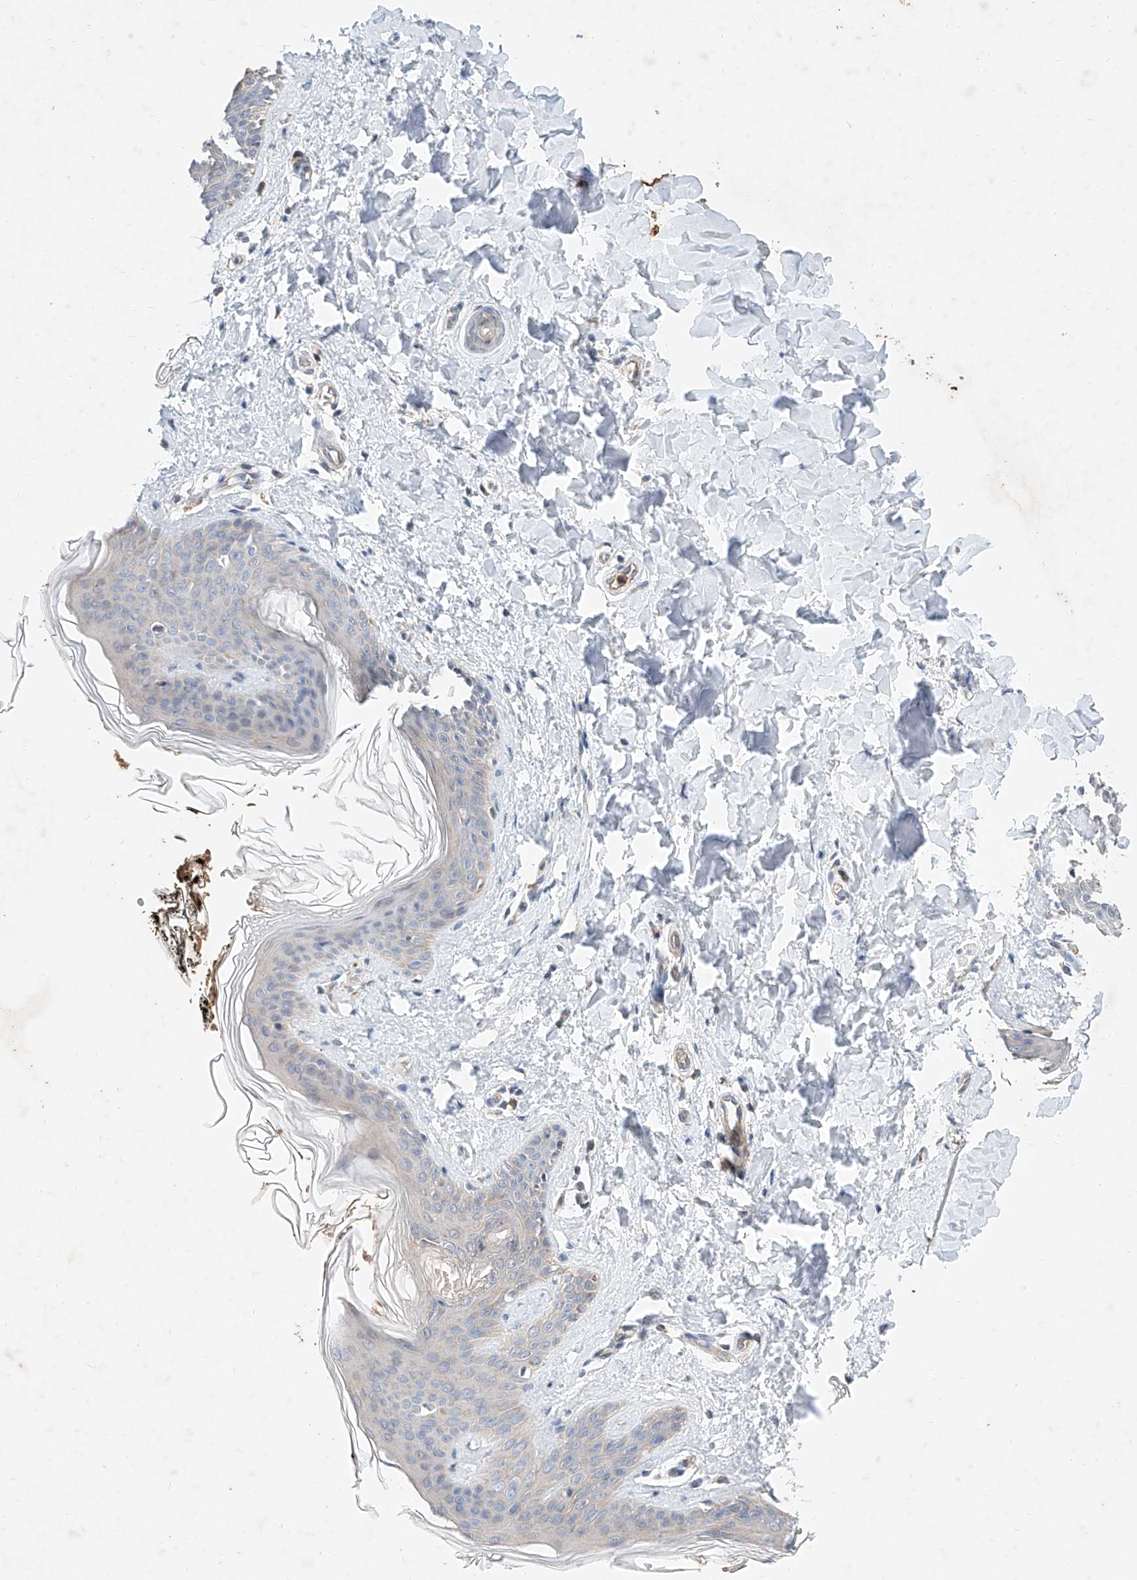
{"staining": {"intensity": "negative", "quantity": "none", "location": "none"}, "tissue": "skin", "cell_type": "Fibroblasts", "image_type": "normal", "snomed": [{"axis": "morphology", "description": "Normal tissue, NOS"}, {"axis": "topography", "description": "Skin"}], "caption": "Protein analysis of benign skin demonstrates no significant staining in fibroblasts.", "gene": "FASTK", "patient": {"sex": "female", "age": 17}}